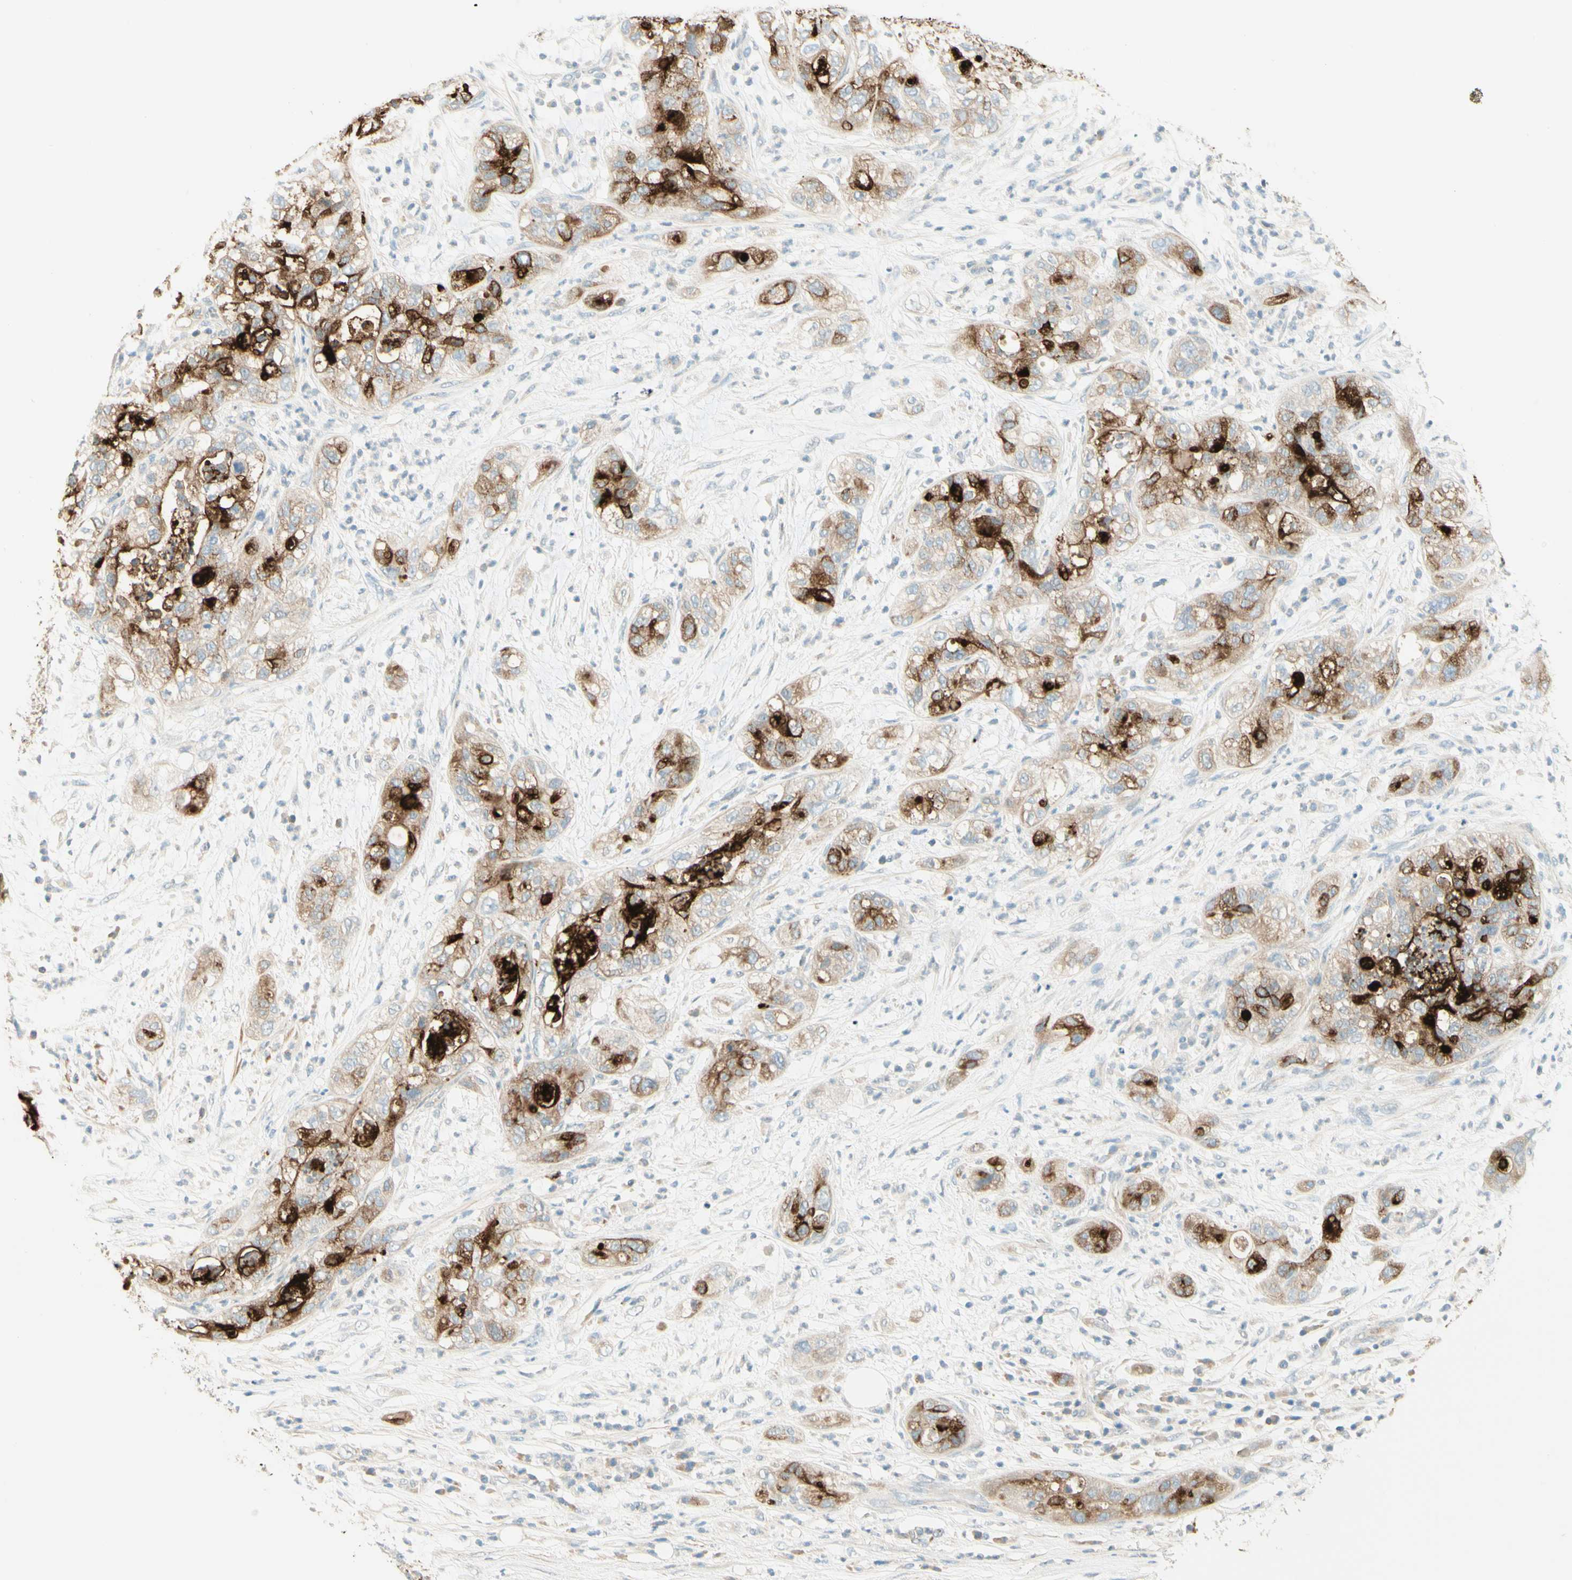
{"staining": {"intensity": "strong", "quantity": ">75%", "location": "cytoplasmic/membranous"}, "tissue": "pancreatic cancer", "cell_type": "Tumor cells", "image_type": "cancer", "snomed": [{"axis": "morphology", "description": "Adenocarcinoma, NOS"}, {"axis": "topography", "description": "Pancreas"}], "caption": "A brown stain labels strong cytoplasmic/membranous positivity of a protein in pancreatic adenocarcinoma tumor cells. Immunohistochemistry stains the protein in brown and the nuclei are stained blue.", "gene": "PROM1", "patient": {"sex": "female", "age": 78}}